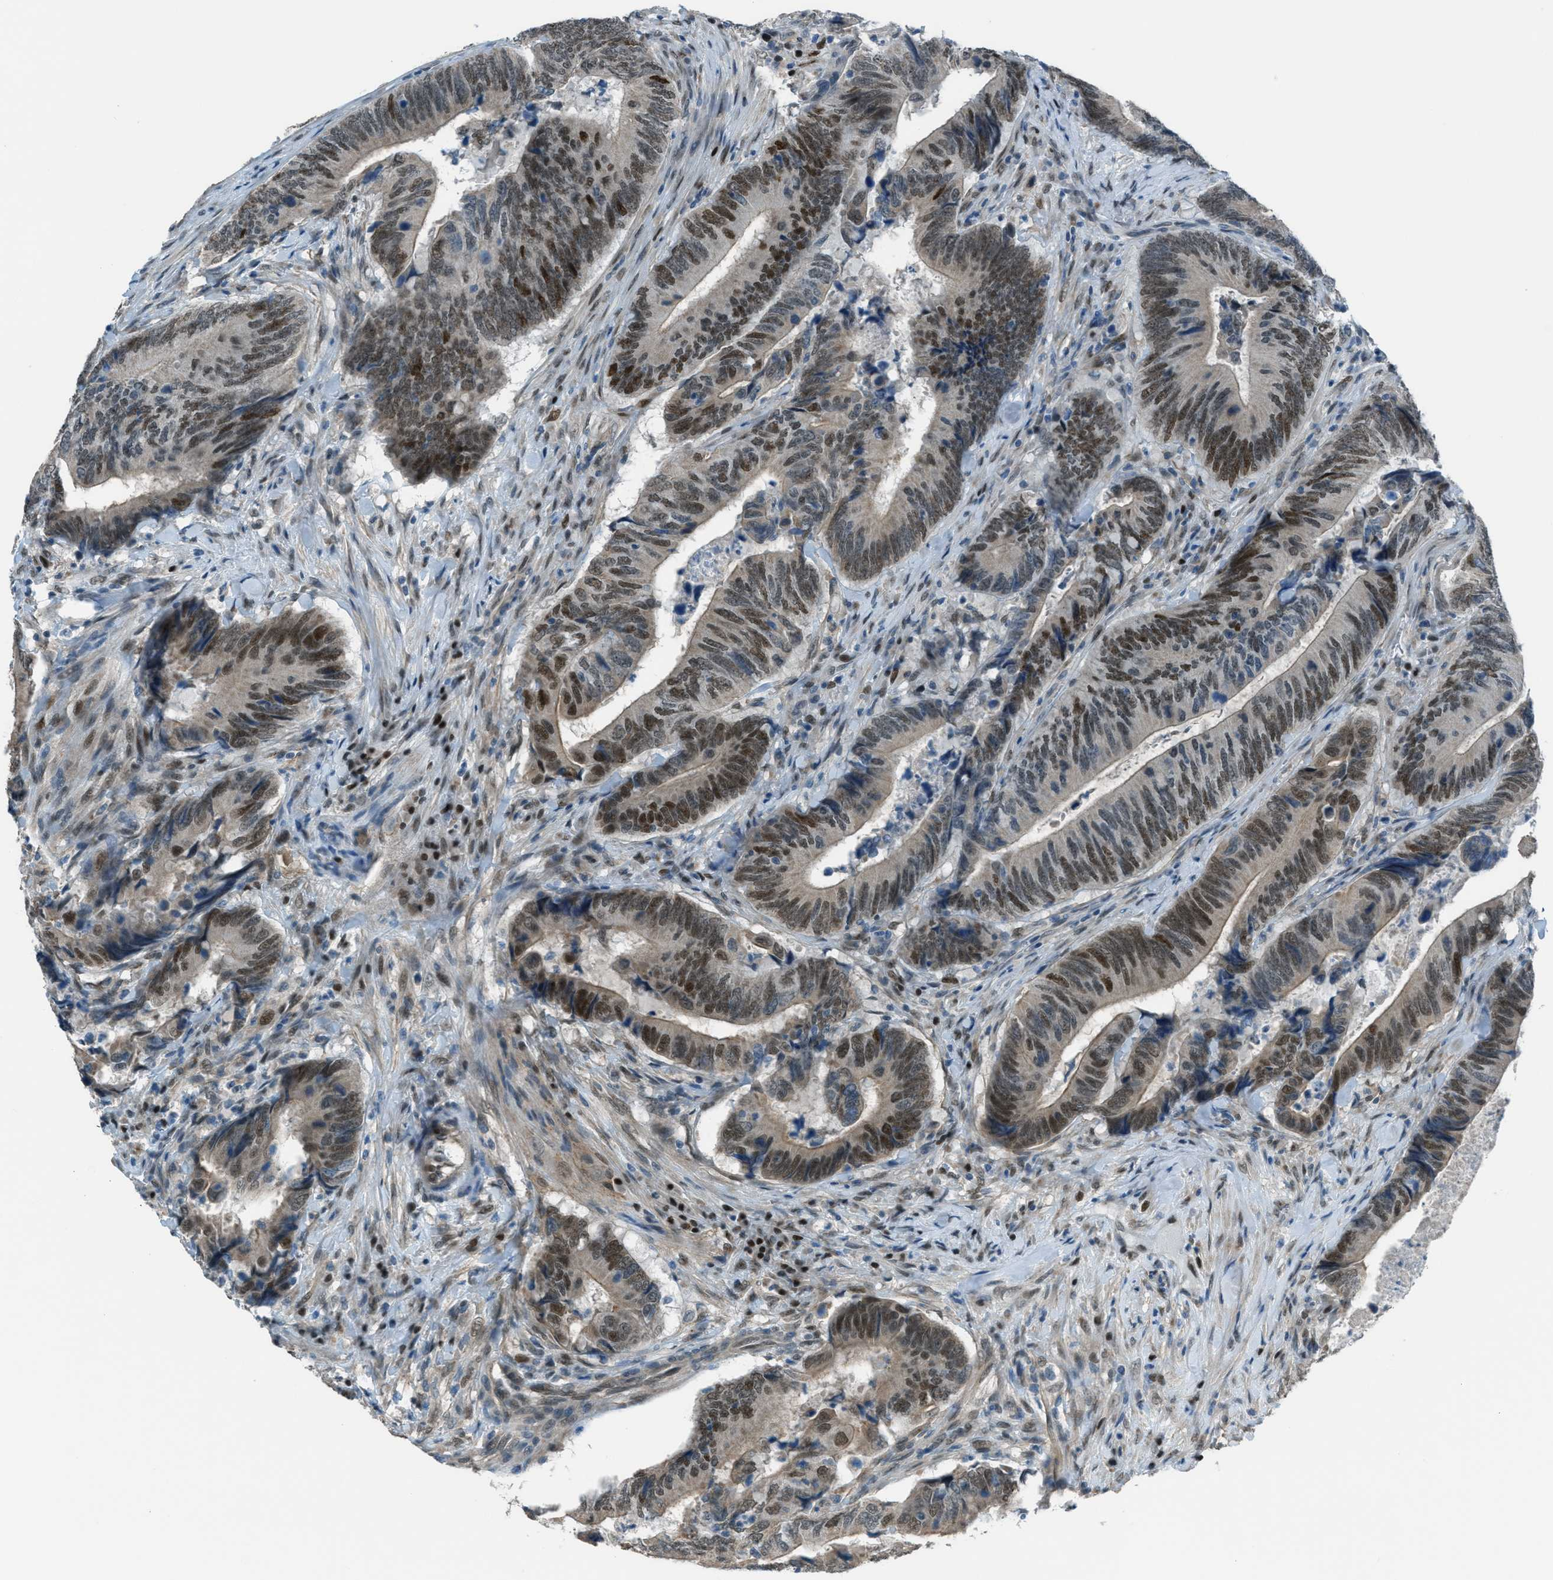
{"staining": {"intensity": "moderate", "quantity": ">75%", "location": "nuclear"}, "tissue": "colorectal cancer", "cell_type": "Tumor cells", "image_type": "cancer", "snomed": [{"axis": "morphology", "description": "Normal tissue, NOS"}, {"axis": "morphology", "description": "Adenocarcinoma, NOS"}, {"axis": "topography", "description": "Colon"}], "caption": "High-power microscopy captured an immunohistochemistry (IHC) image of colorectal adenocarcinoma, revealing moderate nuclear expression in approximately >75% of tumor cells.", "gene": "TCF3", "patient": {"sex": "male", "age": 56}}